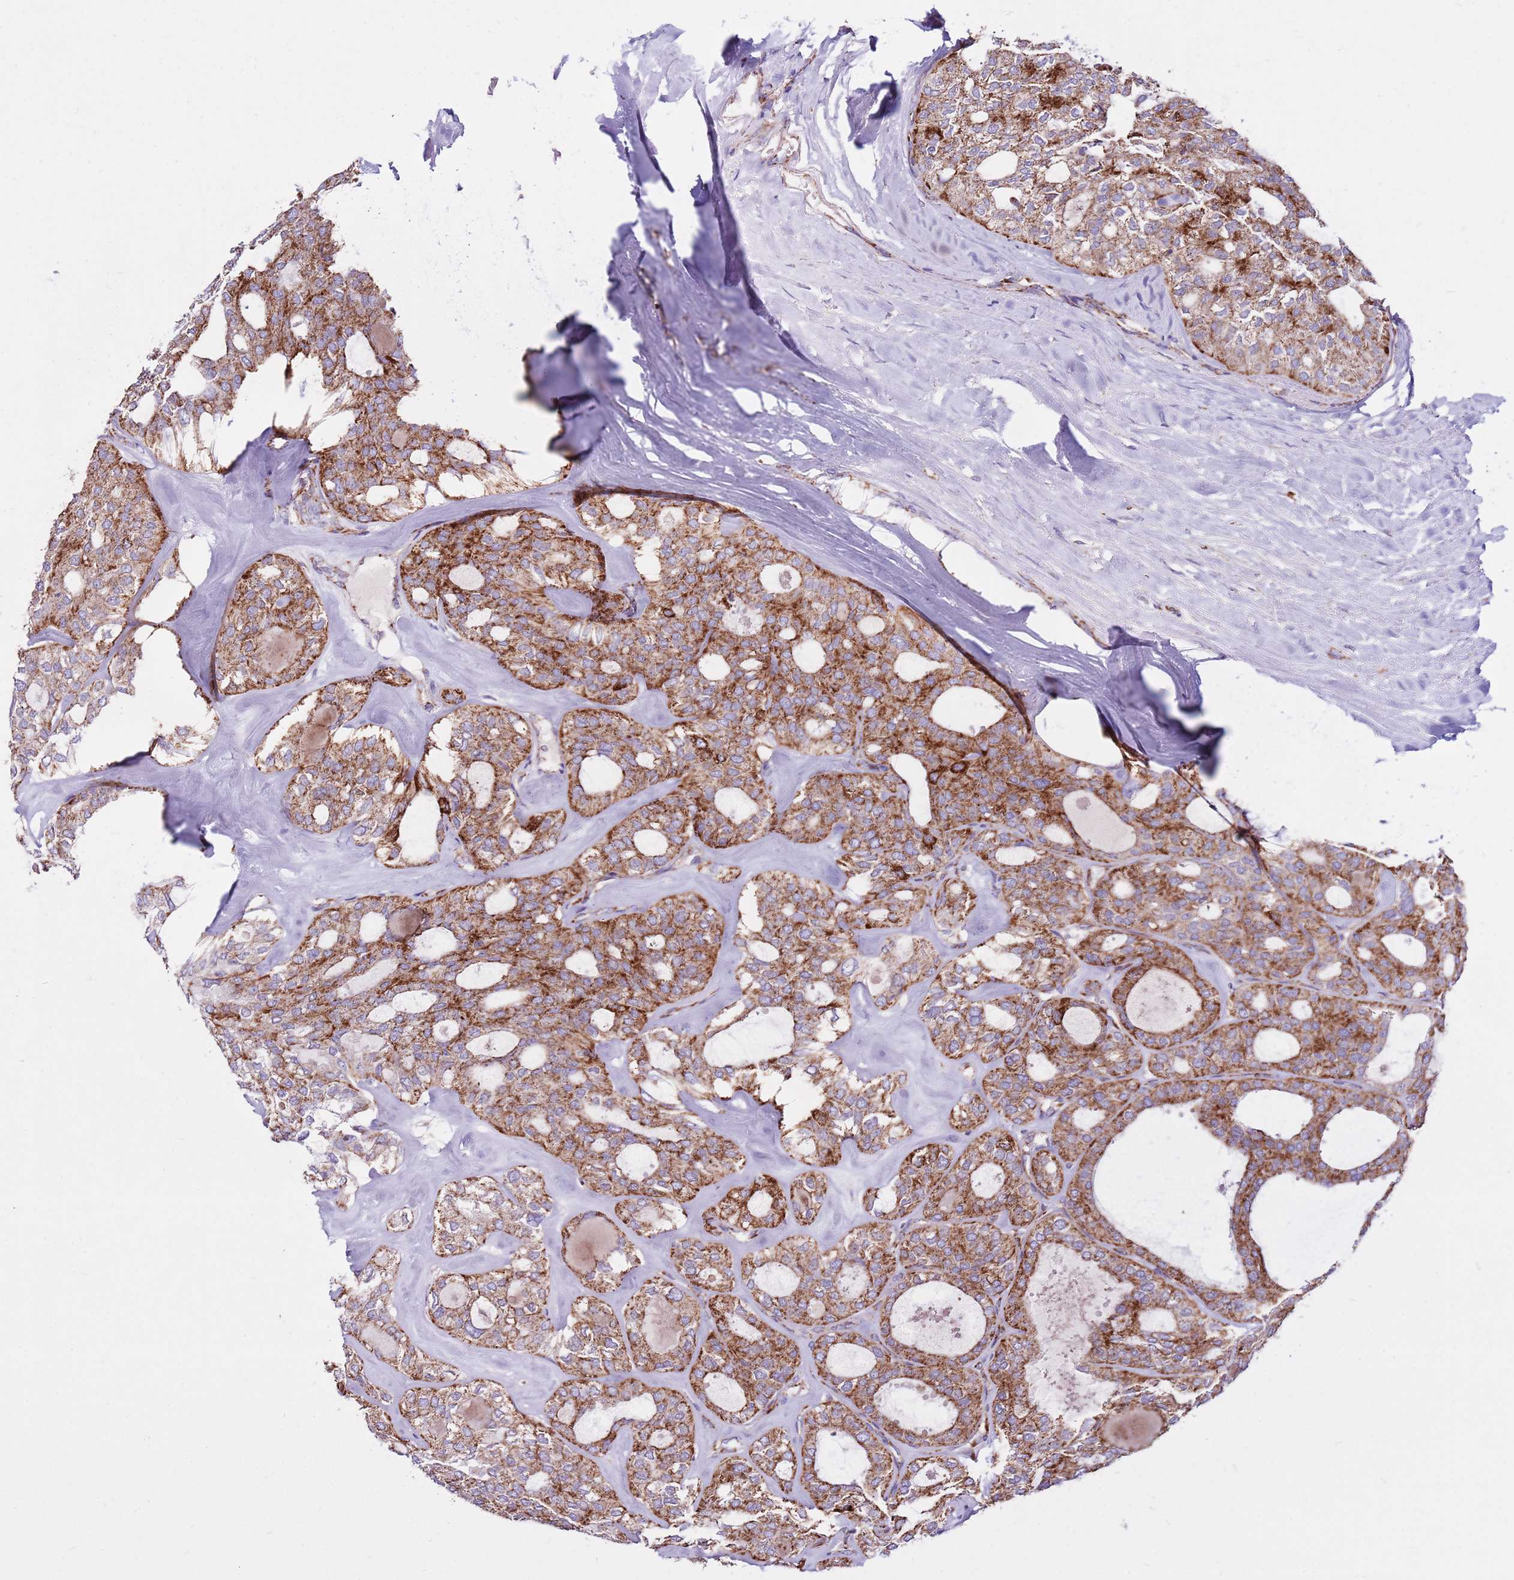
{"staining": {"intensity": "strong", "quantity": ">75%", "location": "cytoplasmic/membranous"}, "tissue": "thyroid cancer", "cell_type": "Tumor cells", "image_type": "cancer", "snomed": [{"axis": "morphology", "description": "Follicular adenoma carcinoma, NOS"}, {"axis": "topography", "description": "Thyroid gland"}], "caption": "Brown immunohistochemical staining in thyroid cancer exhibits strong cytoplasmic/membranous staining in about >75% of tumor cells.", "gene": "HECTD4", "patient": {"sex": "male", "age": 75}}